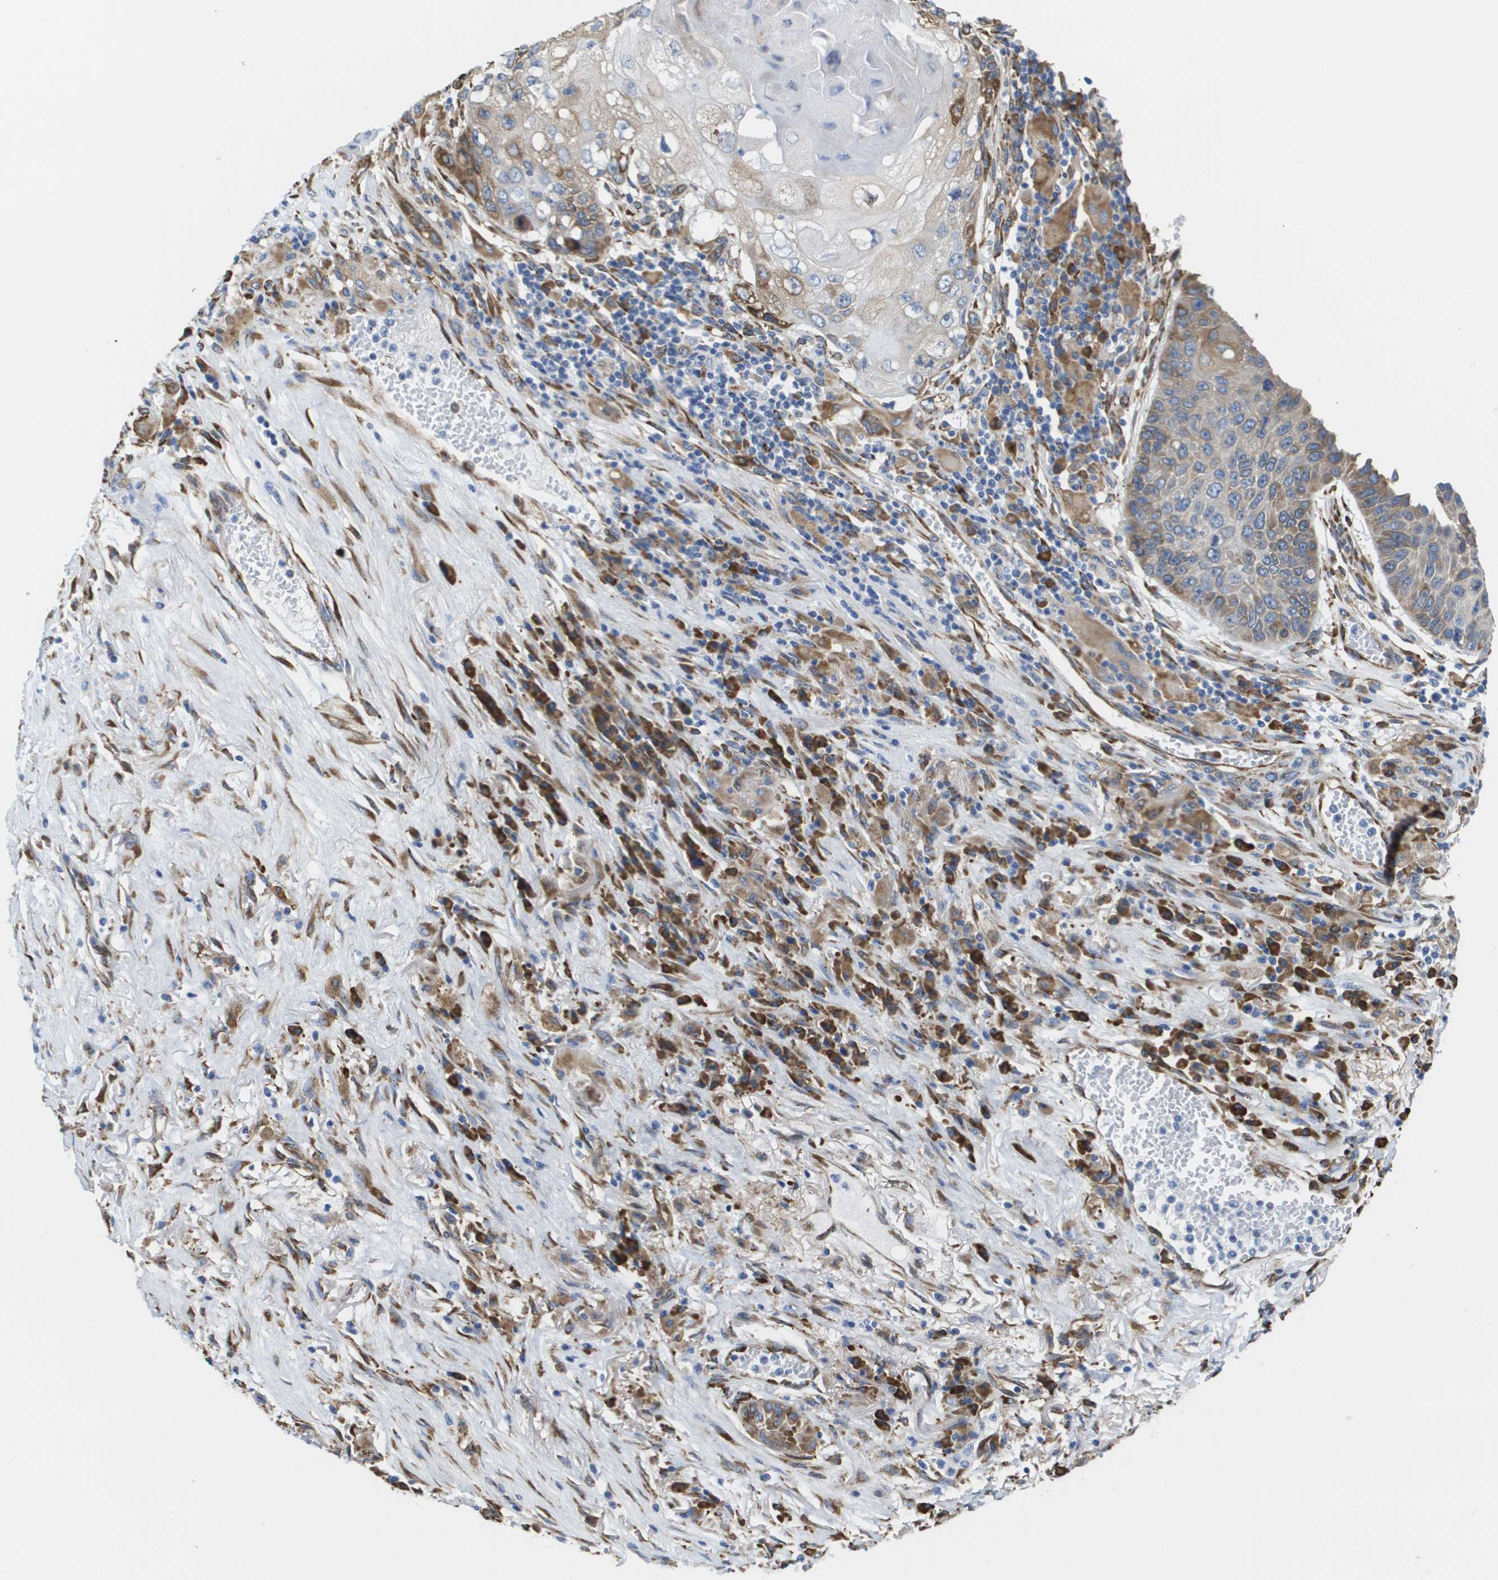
{"staining": {"intensity": "weak", "quantity": "25%-75%", "location": "cytoplasmic/membranous"}, "tissue": "lung cancer", "cell_type": "Tumor cells", "image_type": "cancer", "snomed": [{"axis": "morphology", "description": "Squamous cell carcinoma, NOS"}, {"axis": "topography", "description": "Lung"}], "caption": "The histopathology image reveals immunohistochemical staining of lung squamous cell carcinoma. There is weak cytoplasmic/membranous staining is seen in approximately 25%-75% of tumor cells. The staining is performed using DAB (3,3'-diaminobenzidine) brown chromogen to label protein expression. The nuclei are counter-stained blue using hematoxylin.", "gene": "ST3GAL2", "patient": {"sex": "male", "age": 61}}